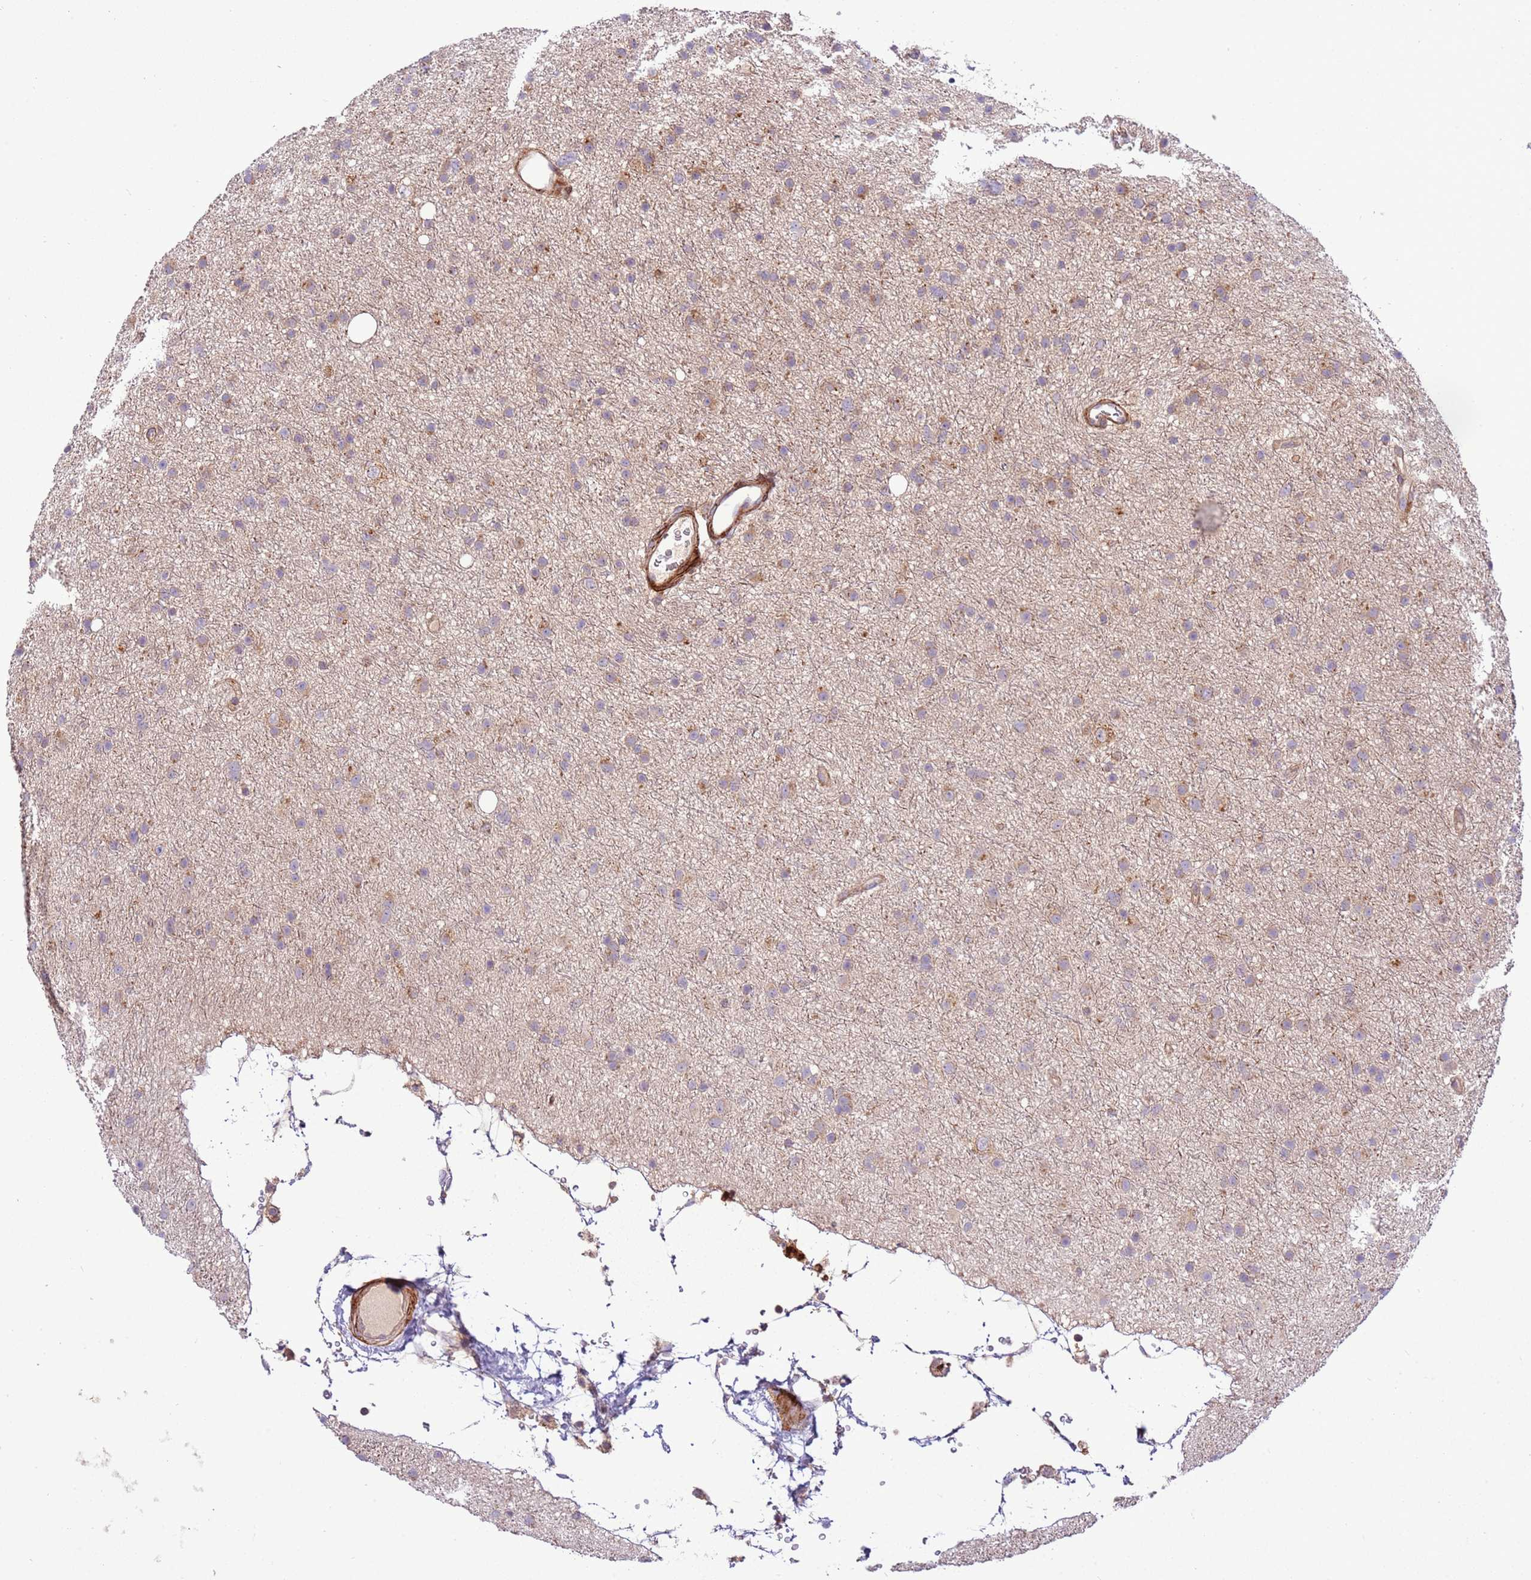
{"staining": {"intensity": "negative", "quantity": "none", "location": "none"}, "tissue": "glioma", "cell_type": "Tumor cells", "image_type": "cancer", "snomed": [{"axis": "morphology", "description": "Glioma, malignant, Low grade"}, {"axis": "topography", "description": "Cerebral cortex"}], "caption": "Tumor cells show no significant positivity in malignant glioma (low-grade).", "gene": "ZNF624", "patient": {"sex": "female", "age": 39}}